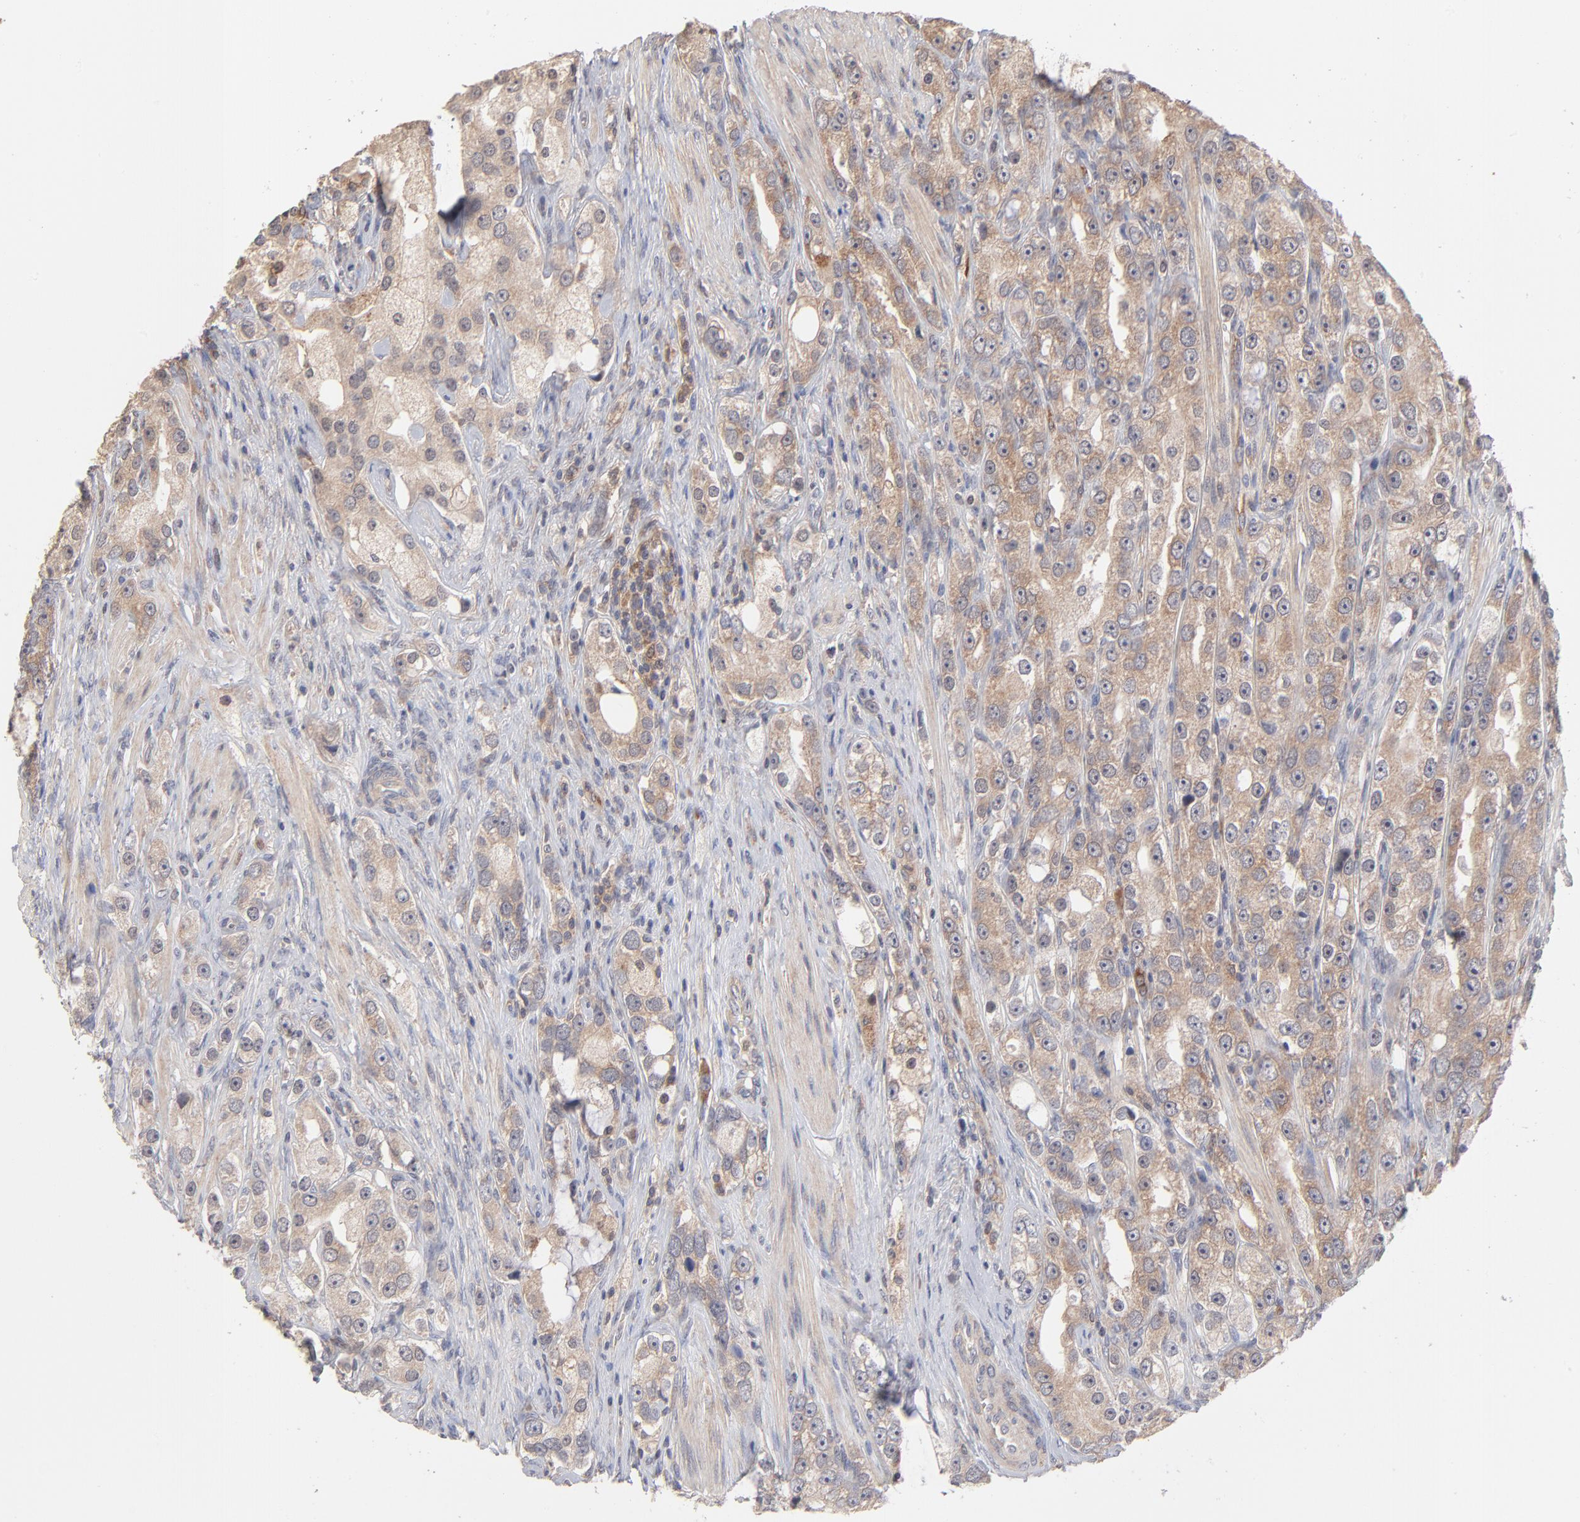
{"staining": {"intensity": "weak", "quantity": ">75%", "location": "cytoplasmic/membranous"}, "tissue": "prostate cancer", "cell_type": "Tumor cells", "image_type": "cancer", "snomed": [{"axis": "morphology", "description": "Adenocarcinoma, High grade"}, {"axis": "topography", "description": "Prostate"}], "caption": "An image of high-grade adenocarcinoma (prostate) stained for a protein shows weak cytoplasmic/membranous brown staining in tumor cells.", "gene": "IVNS1ABP", "patient": {"sex": "male", "age": 63}}